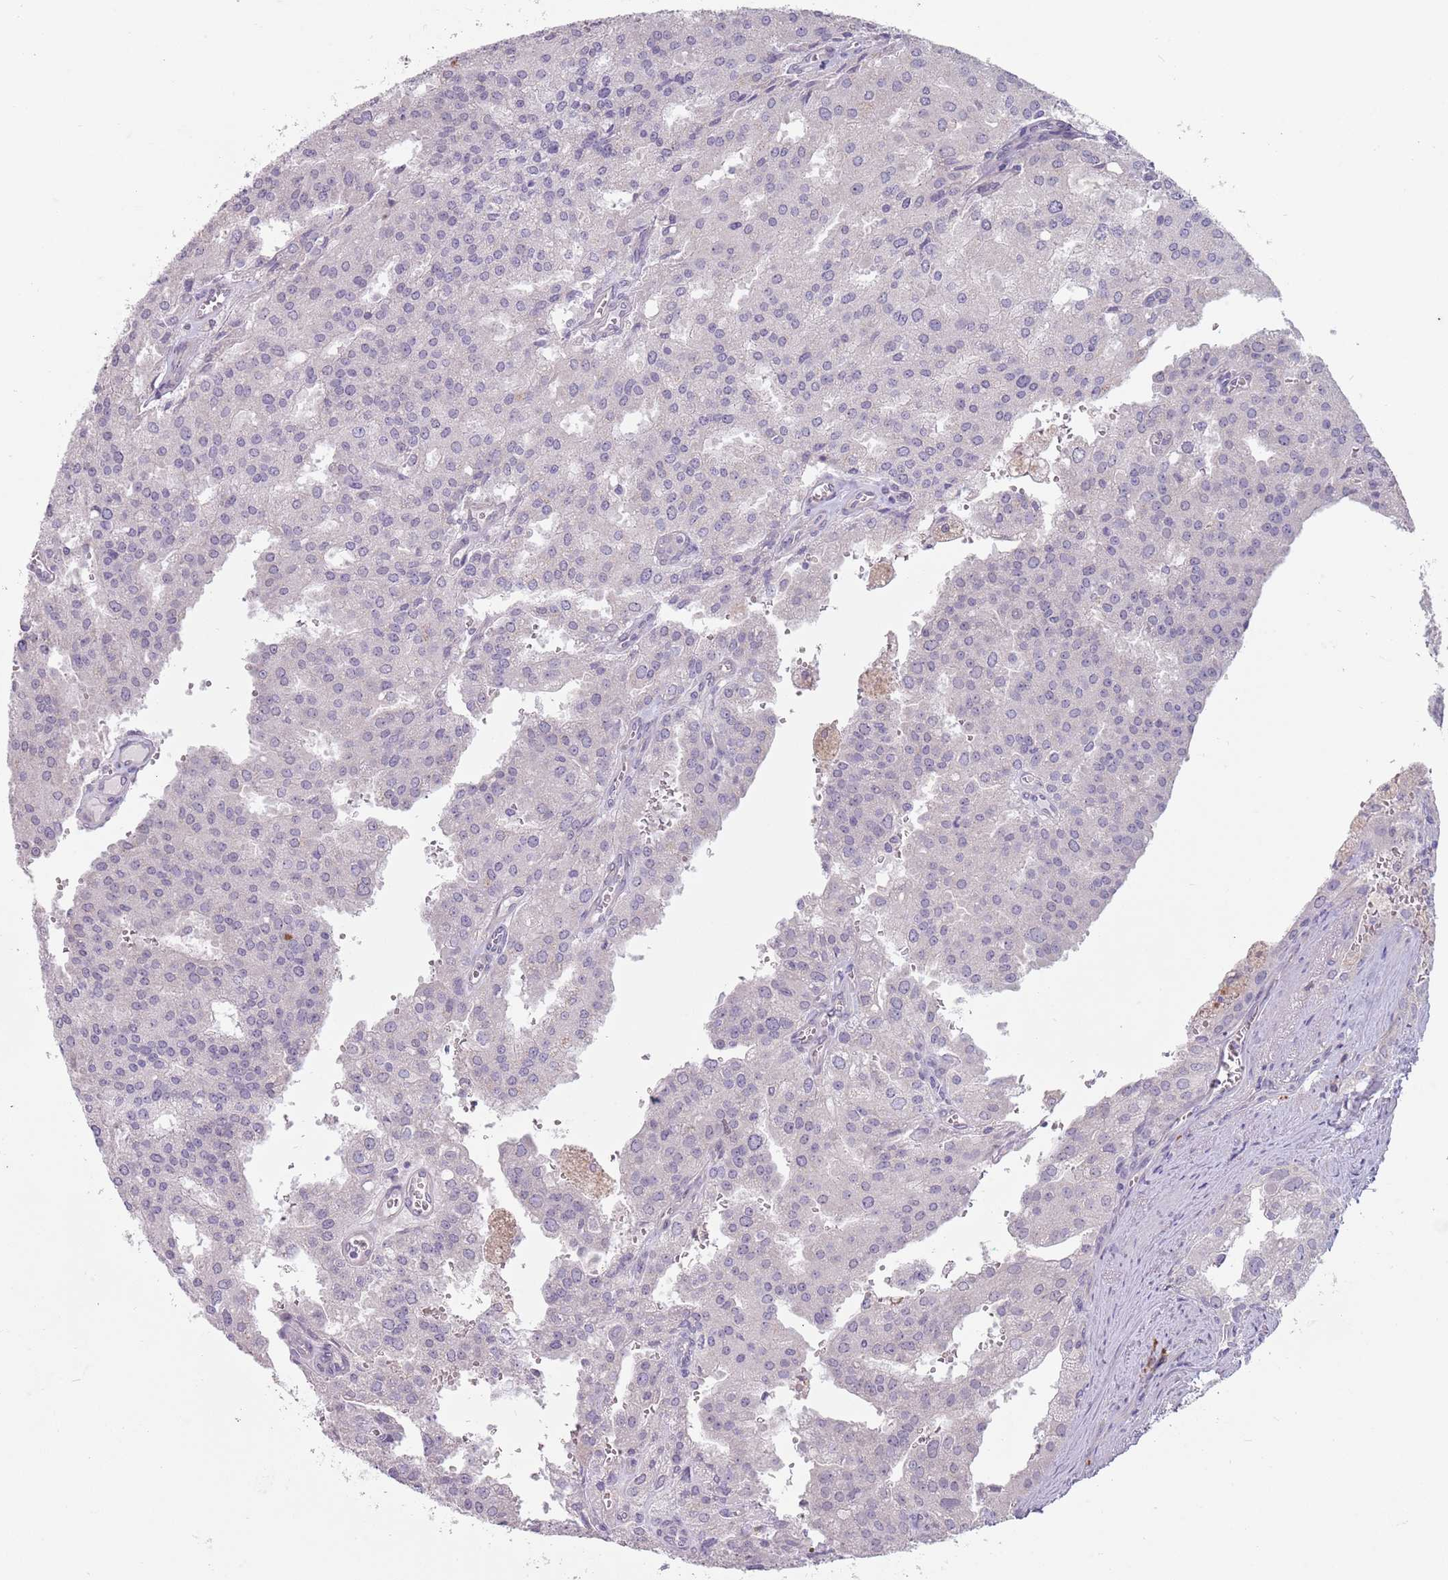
{"staining": {"intensity": "negative", "quantity": "none", "location": "none"}, "tissue": "prostate cancer", "cell_type": "Tumor cells", "image_type": "cancer", "snomed": [{"axis": "morphology", "description": "Adenocarcinoma, High grade"}, {"axis": "topography", "description": "Prostate"}], "caption": "Prostate cancer (high-grade adenocarcinoma) stained for a protein using IHC exhibits no expression tumor cells.", "gene": "DXO", "patient": {"sex": "male", "age": 68}}